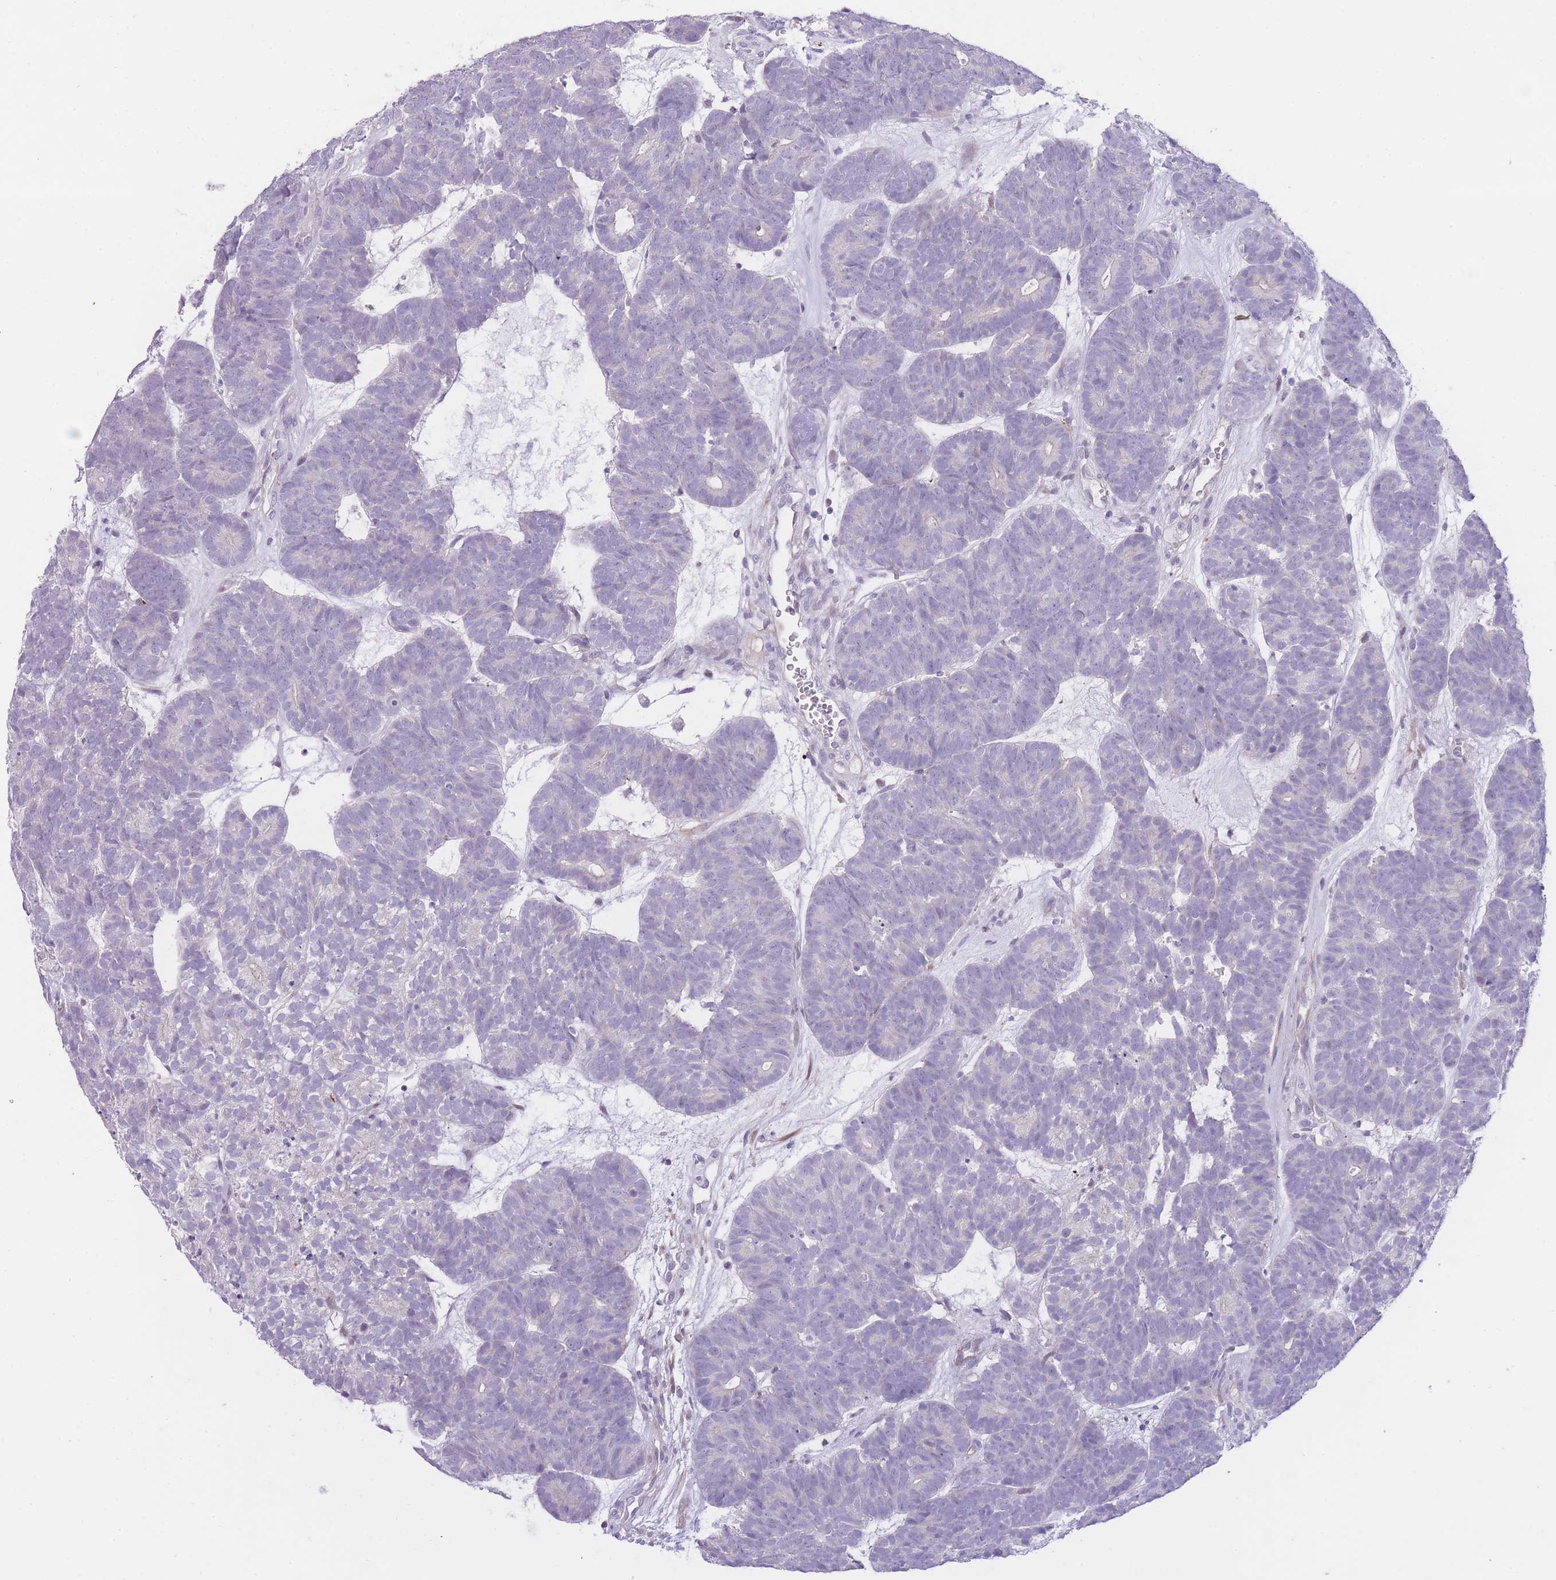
{"staining": {"intensity": "negative", "quantity": "none", "location": "none"}, "tissue": "head and neck cancer", "cell_type": "Tumor cells", "image_type": "cancer", "snomed": [{"axis": "morphology", "description": "Adenocarcinoma, NOS"}, {"axis": "topography", "description": "Head-Neck"}], "caption": "Adenocarcinoma (head and neck) stained for a protein using immunohistochemistry (IHC) exhibits no expression tumor cells.", "gene": "IMPG1", "patient": {"sex": "female", "age": 81}}